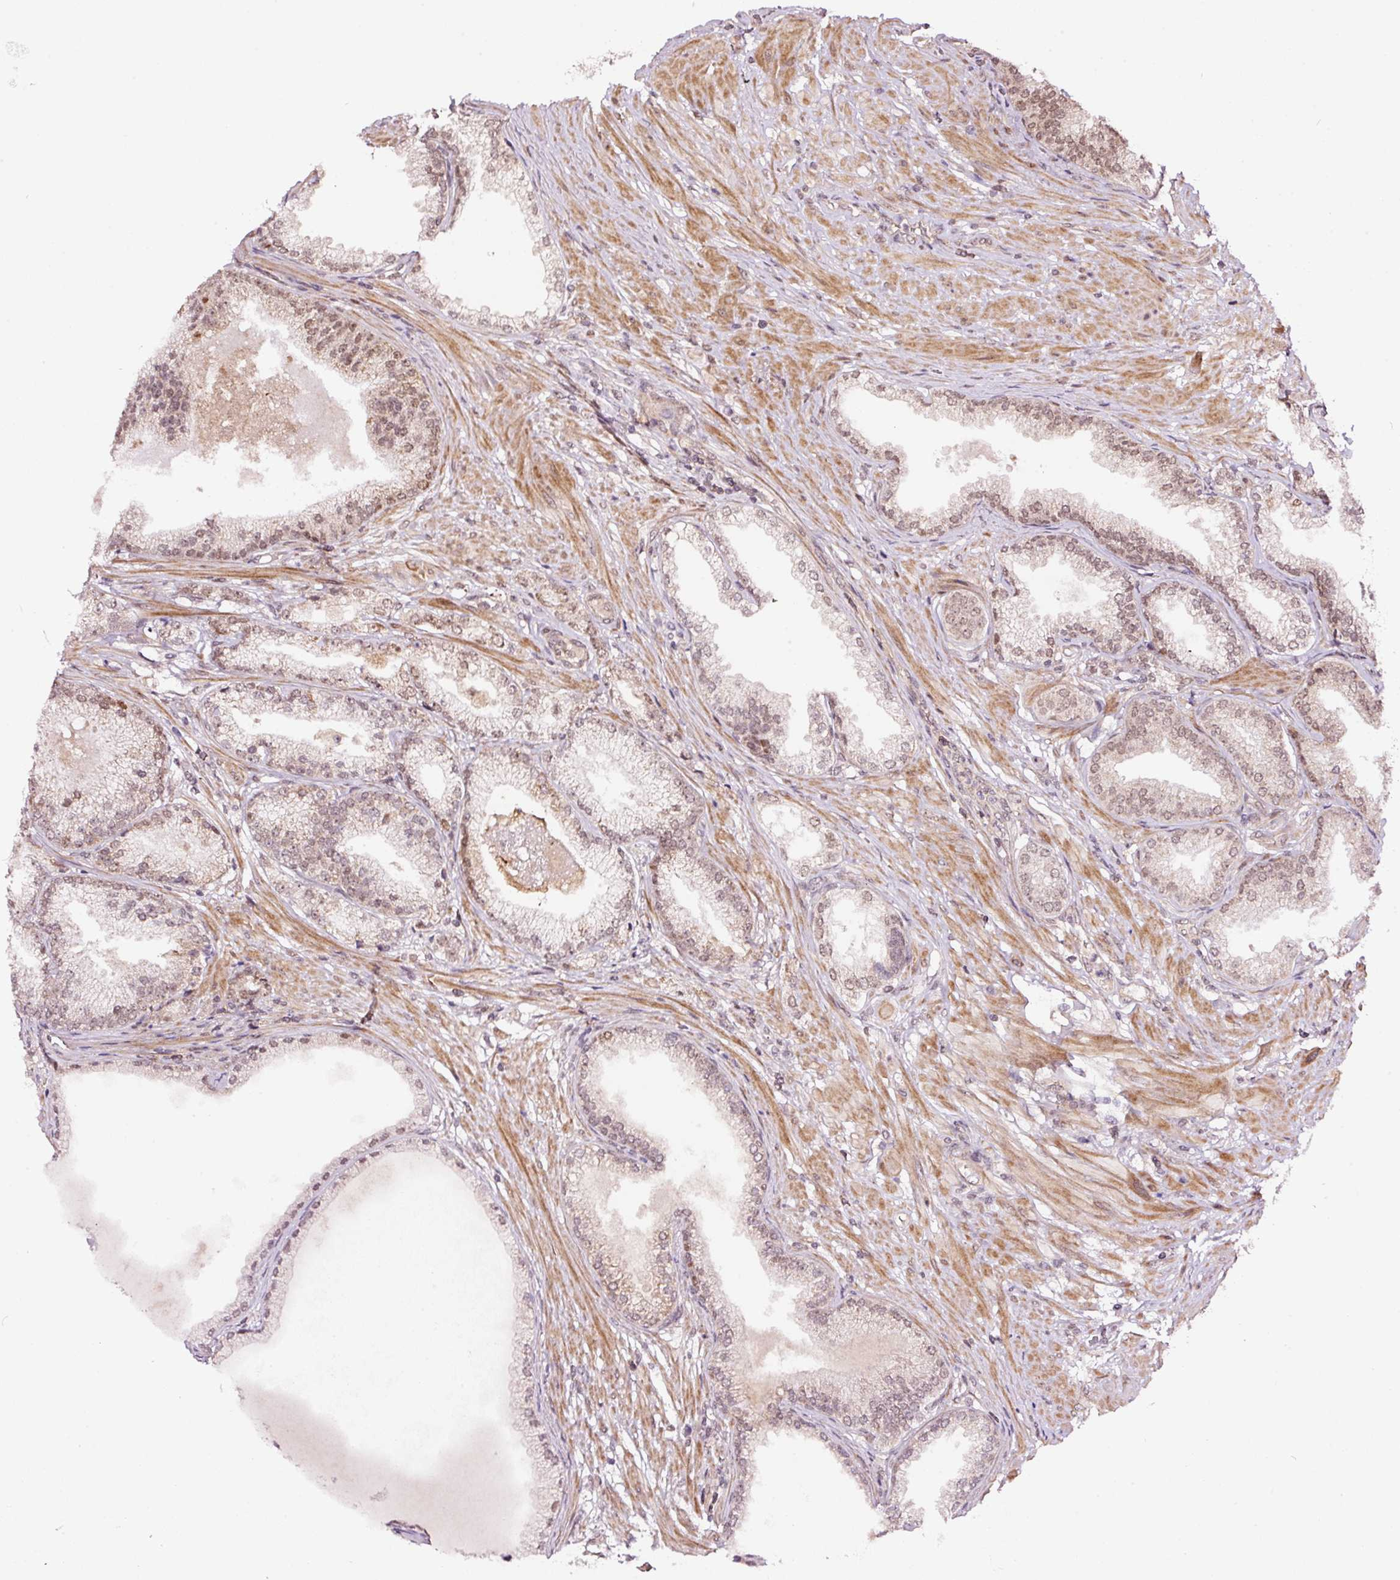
{"staining": {"intensity": "weak", "quantity": ">75%", "location": "nuclear"}, "tissue": "prostate cancer", "cell_type": "Tumor cells", "image_type": "cancer", "snomed": [{"axis": "morphology", "description": "Adenocarcinoma, High grade"}, {"axis": "topography", "description": "Prostate"}], "caption": "A high-resolution photomicrograph shows immunohistochemistry staining of prostate cancer, which displays weak nuclear expression in about >75% of tumor cells.", "gene": "RFC4", "patient": {"sex": "male", "age": 71}}